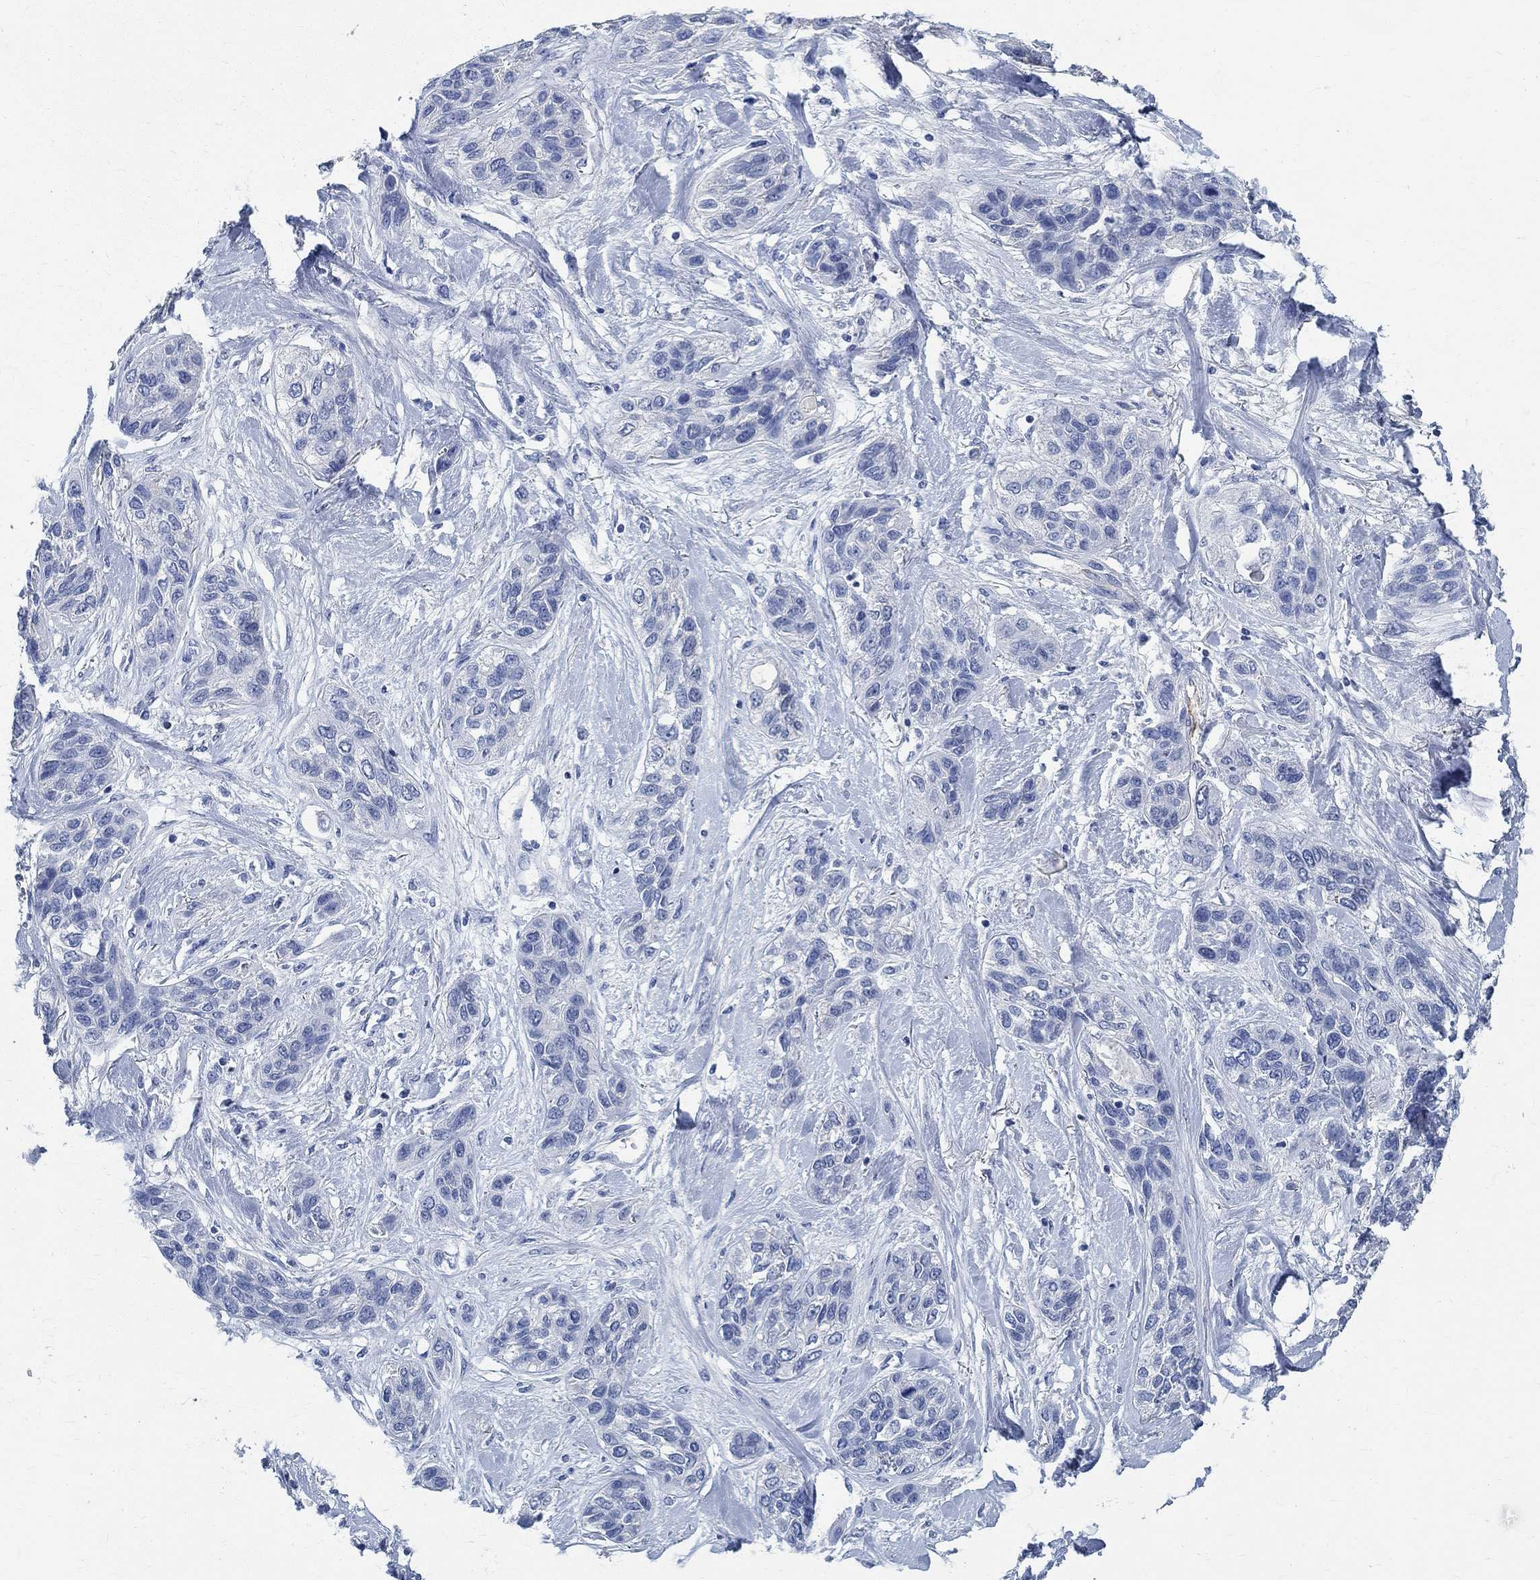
{"staining": {"intensity": "negative", "quantity": "none", "location": "none"}, "tissue": "lung cancer", "cell_type": "Tumor cells", "image_type": "cancer", "snomed": [{"axis": "morphology", "description": "Squamous cell carcinoma, NOS"}, {"axis": "topography", "description": "Lung"}], "caption": "The image demonstrates no significant expression in tumor cells of lung cancer.", "gene": "PRX", "patient": {"sex": "female", "age": 70}}